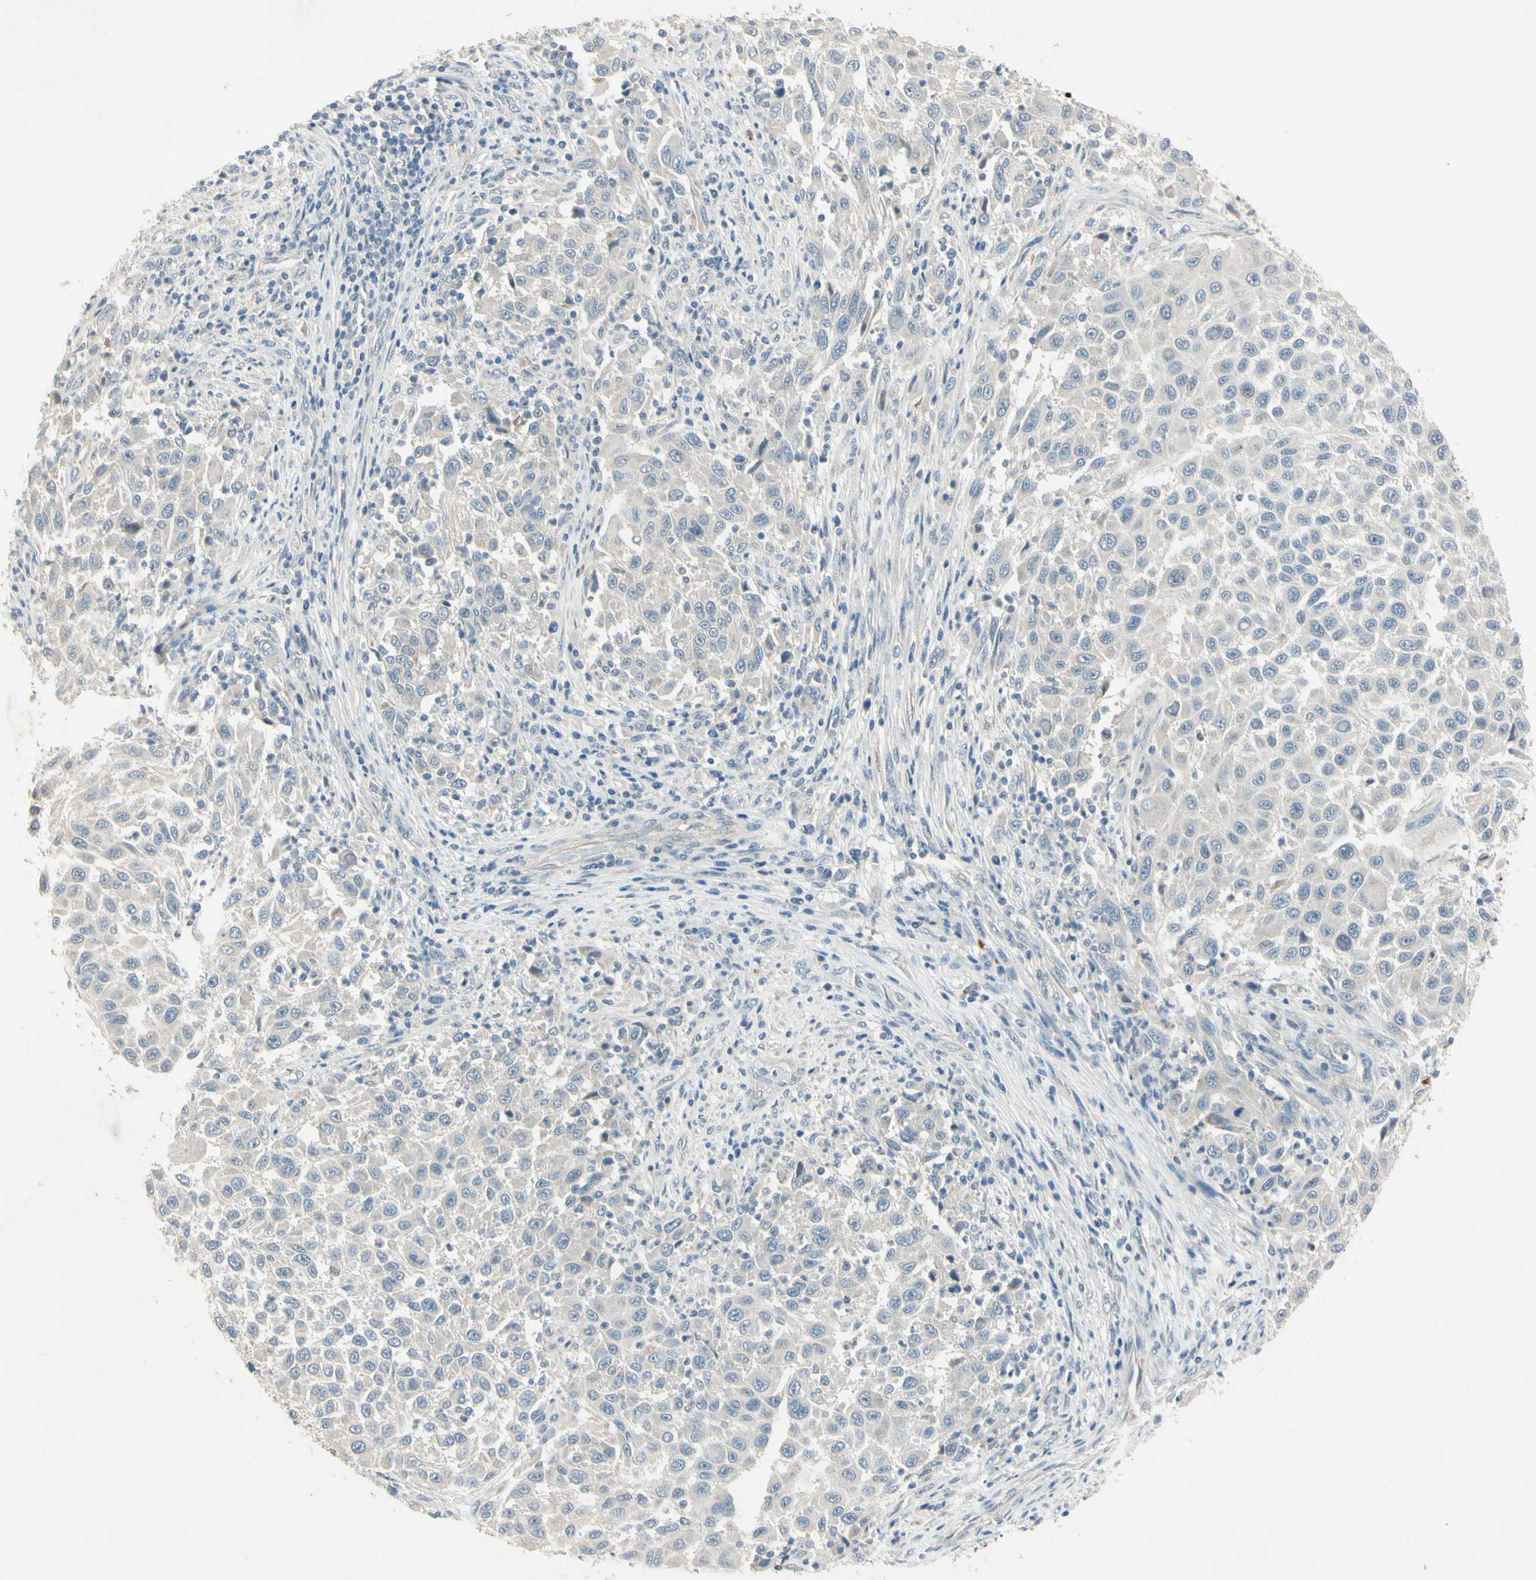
{"staining": {"intensity": "negative", "quantity": "none", "location": "none"}, "tissue": "melanoma", "cell_type": "Tumor cells", "image_type": "cancer", "snomed": [{"axis": "morphology", "description": "Malignant melanoma, Metastatic site"}, {"axis": "topography", "description": "Lymph node"}], "caption": "High magnification brightfield microscopy of malignant melanoma (metastatic site) stained with DAB (3,3'-diaminobenzidine) (brown) and counterstained with hematoxylin (blue): tumor cells show no significant staining.", "gene": "AATK", "patient": {"sex": "male", "age": 61}}